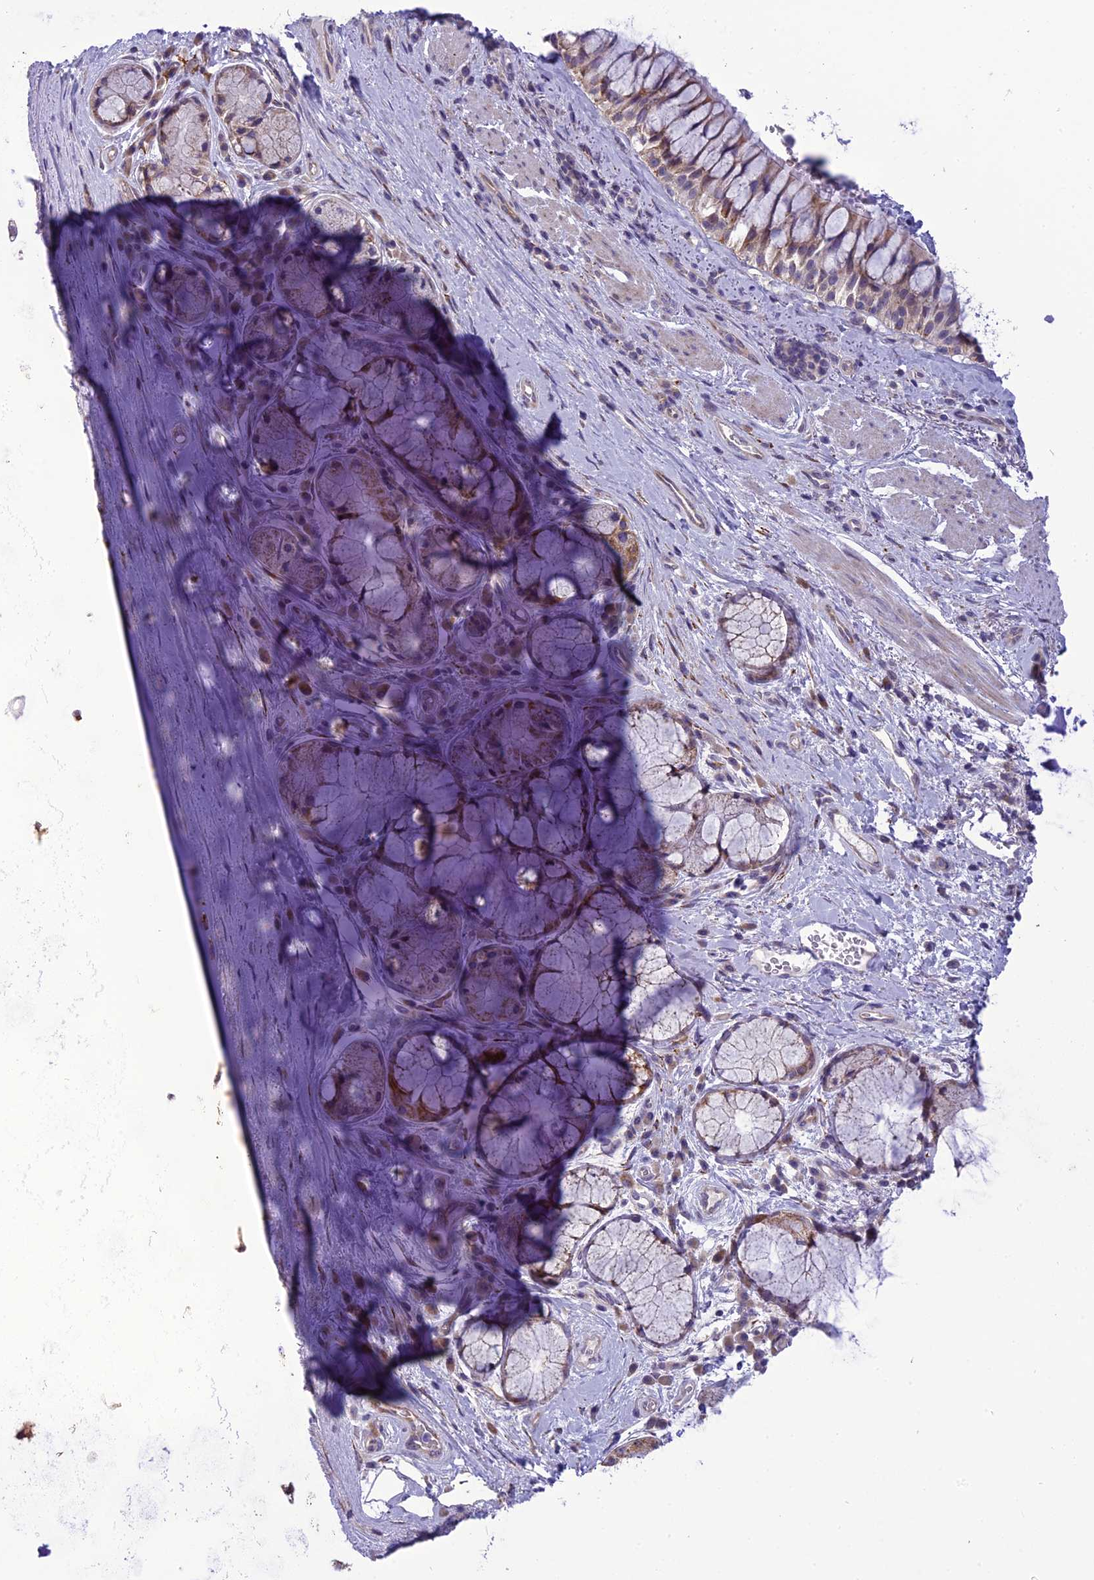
{"staining": {"intensity": "negative", "quantity": "none", "location": "none"}, "tissue": "adipose tissue", "cell_type": "Adipocytes", "image_type": "normal", "snomed": [{"axis": "morphology", "description": "Normal tissue, NOS"}, {"axis": "morphology", "description": "Squamous cell carcinoma, NOS"}, {"axis": "topography", "description": "Bronchus"}, {"axis": "topography", "description": "Lung"}], "caption": "Photomicrograph shows no significant protein positivity in adipocytes of unremarkable adipose tissue.", "gene": "PSMF1", "patient": {"sex": "male", "age": 64}}